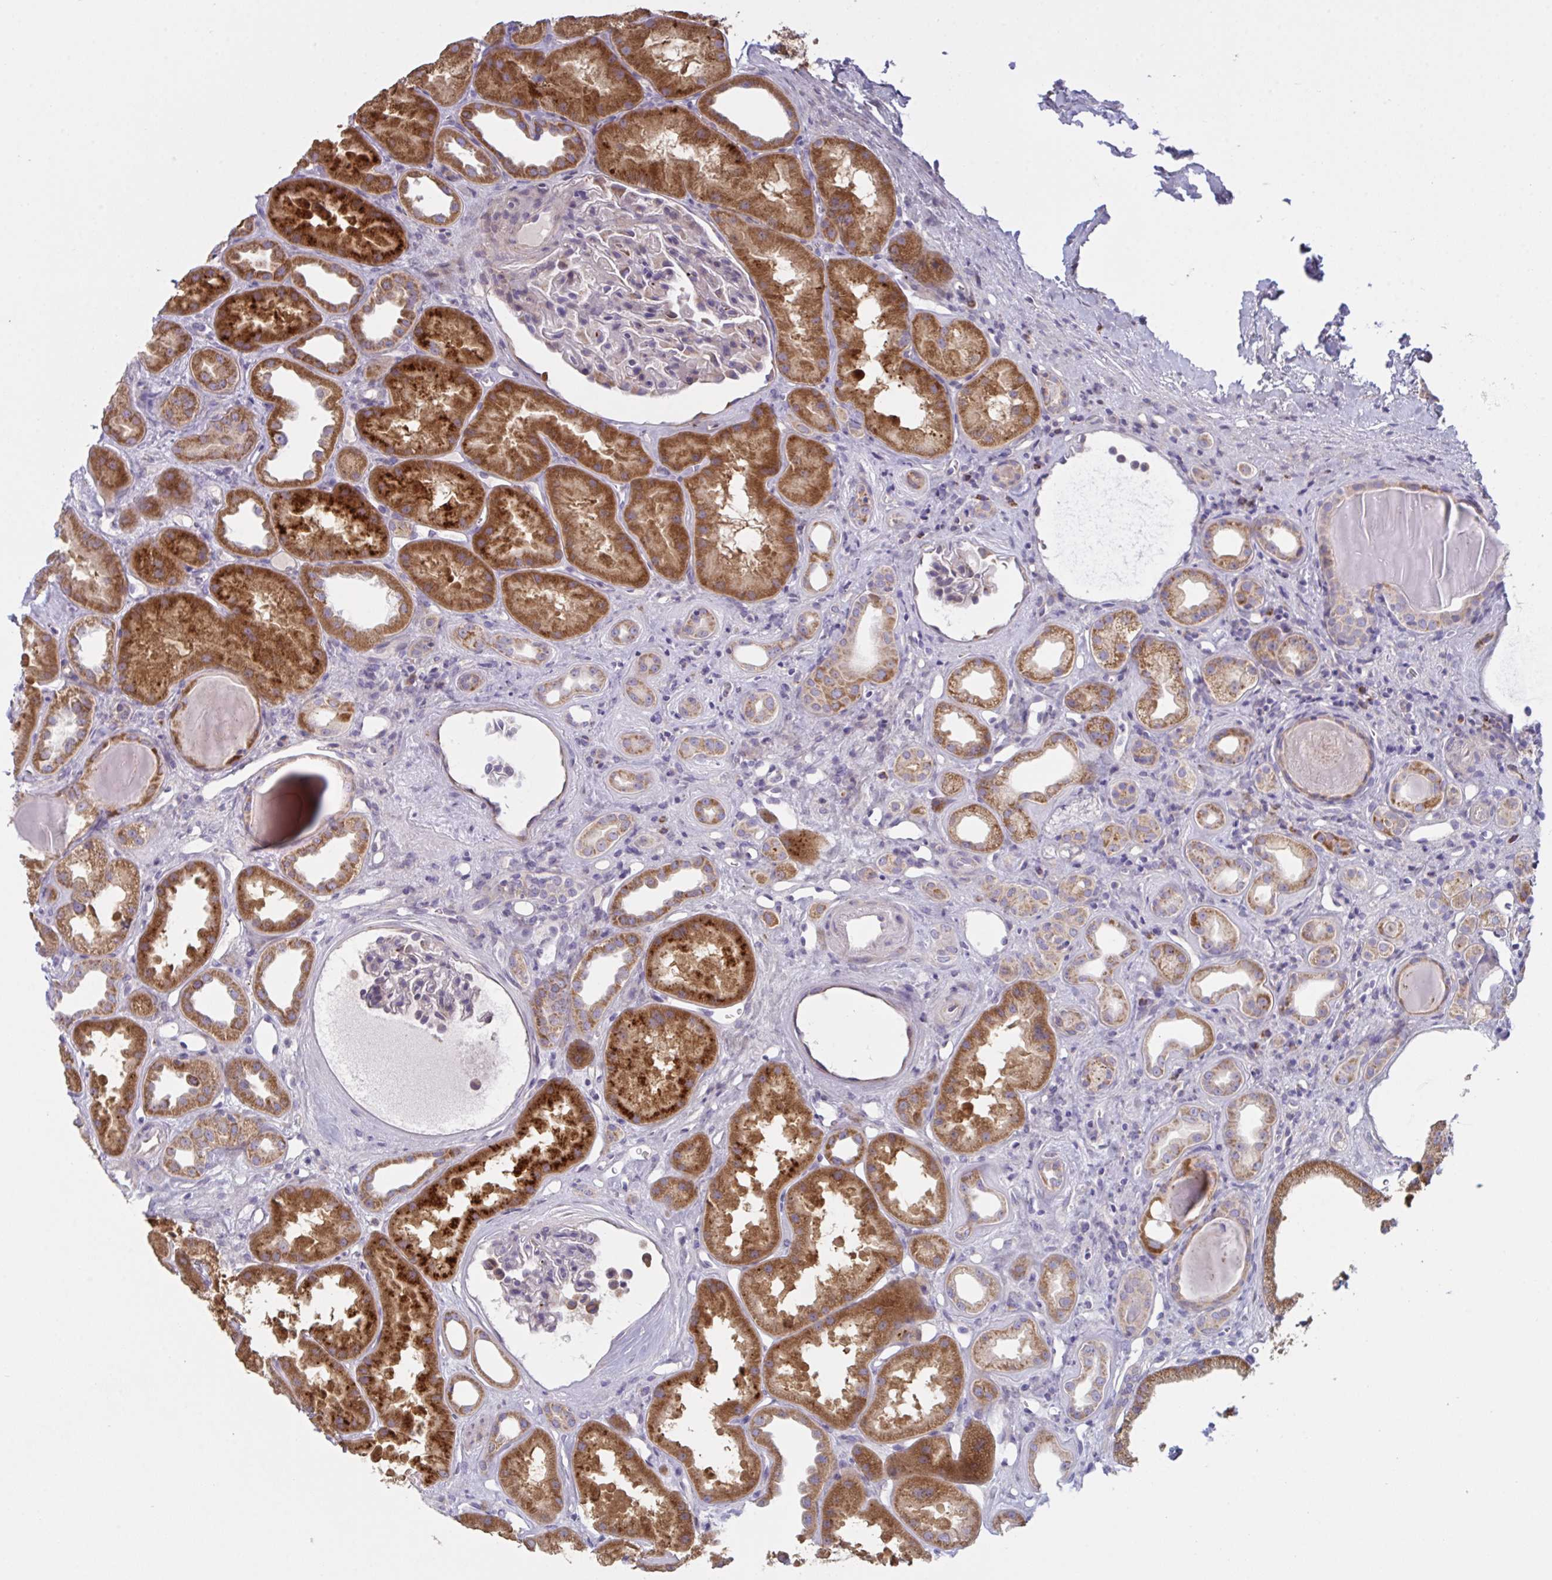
{"staining": {"intensity": "negative", "quantity": "none", "location": "none"}, "tissue": "kidney", "cell_type": "Cells in glomeruli", "image_type": "normal", "snomed": [{"axis": "morphology", "description": "Normal tissue, NOS"}, {"axis": "topography", "description": "Kidney"}], "caption": "IHC of normal kidney shows no staining in cells in glomeruli. (DAB immunohistochemistry with hematoxylin counter stain).", "gene": "MRPS2", "patient": {"sex": "male", "age": 61}}